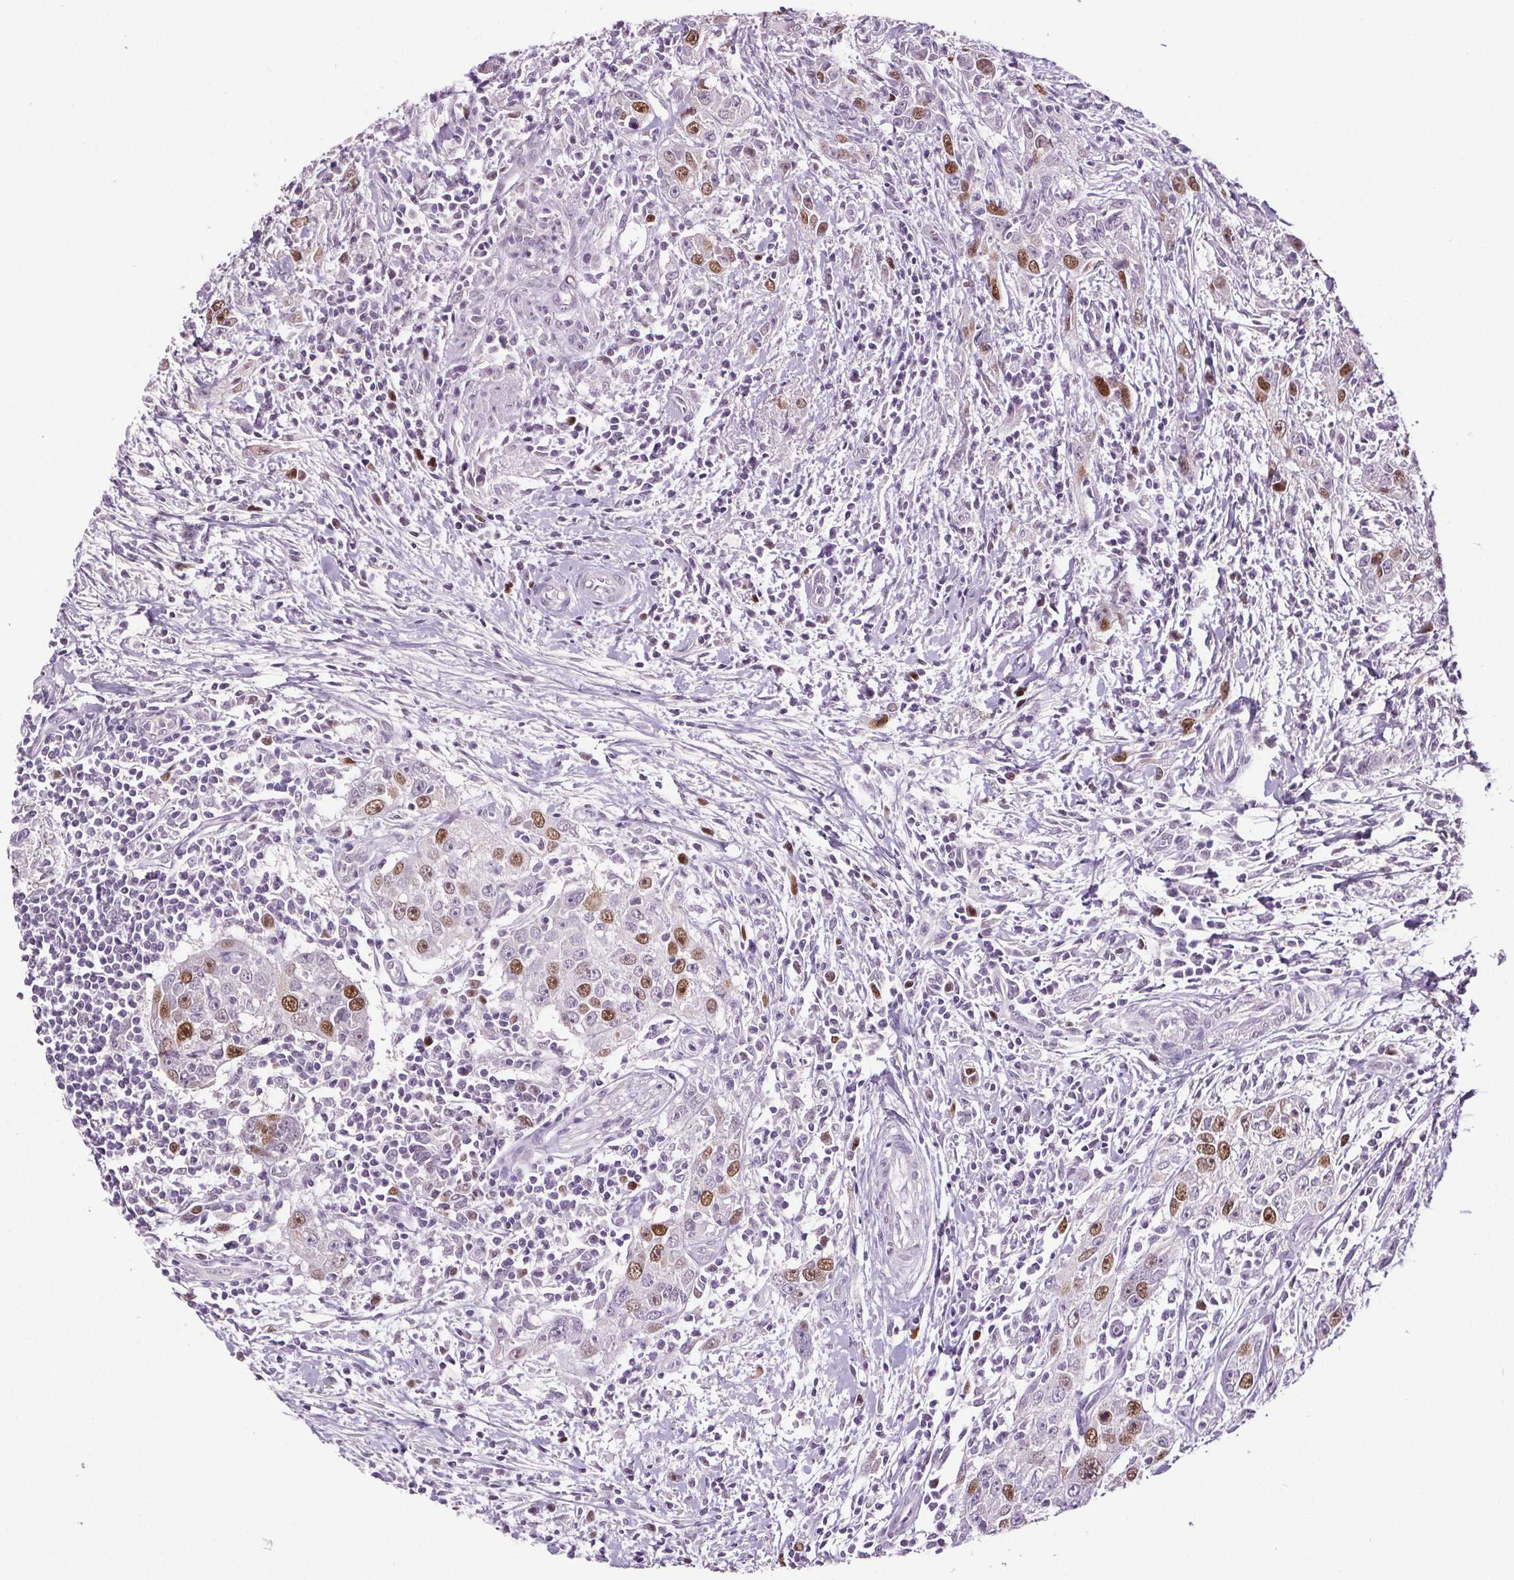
{"staining": {"intensity": "moderate", "quantity": "<25%", "location": "nuclear"}, "tissue": "urothelial cancer", "cell_type": "Tumor cells", "image_type": "cancer", "snomed": [{"axis": "morphology", "description": "Urothelial carcinoma, High grade"}, {"axis": "topography", "description": "Urinary bladder"}], "caption": "An immunohistochemistry (IHC) image of neoplastic tissue is shown. Protein staining in brown shows moderate nuclear positivity in high-grade urothelial carcinoma within tumor cells. The staining was performed using DAB, with brown indicating positive protein expression. Nuclei are stained blue with hematoxylin.", "gene": "CENPF", "patient": {"sex": "male", "age": 83}}